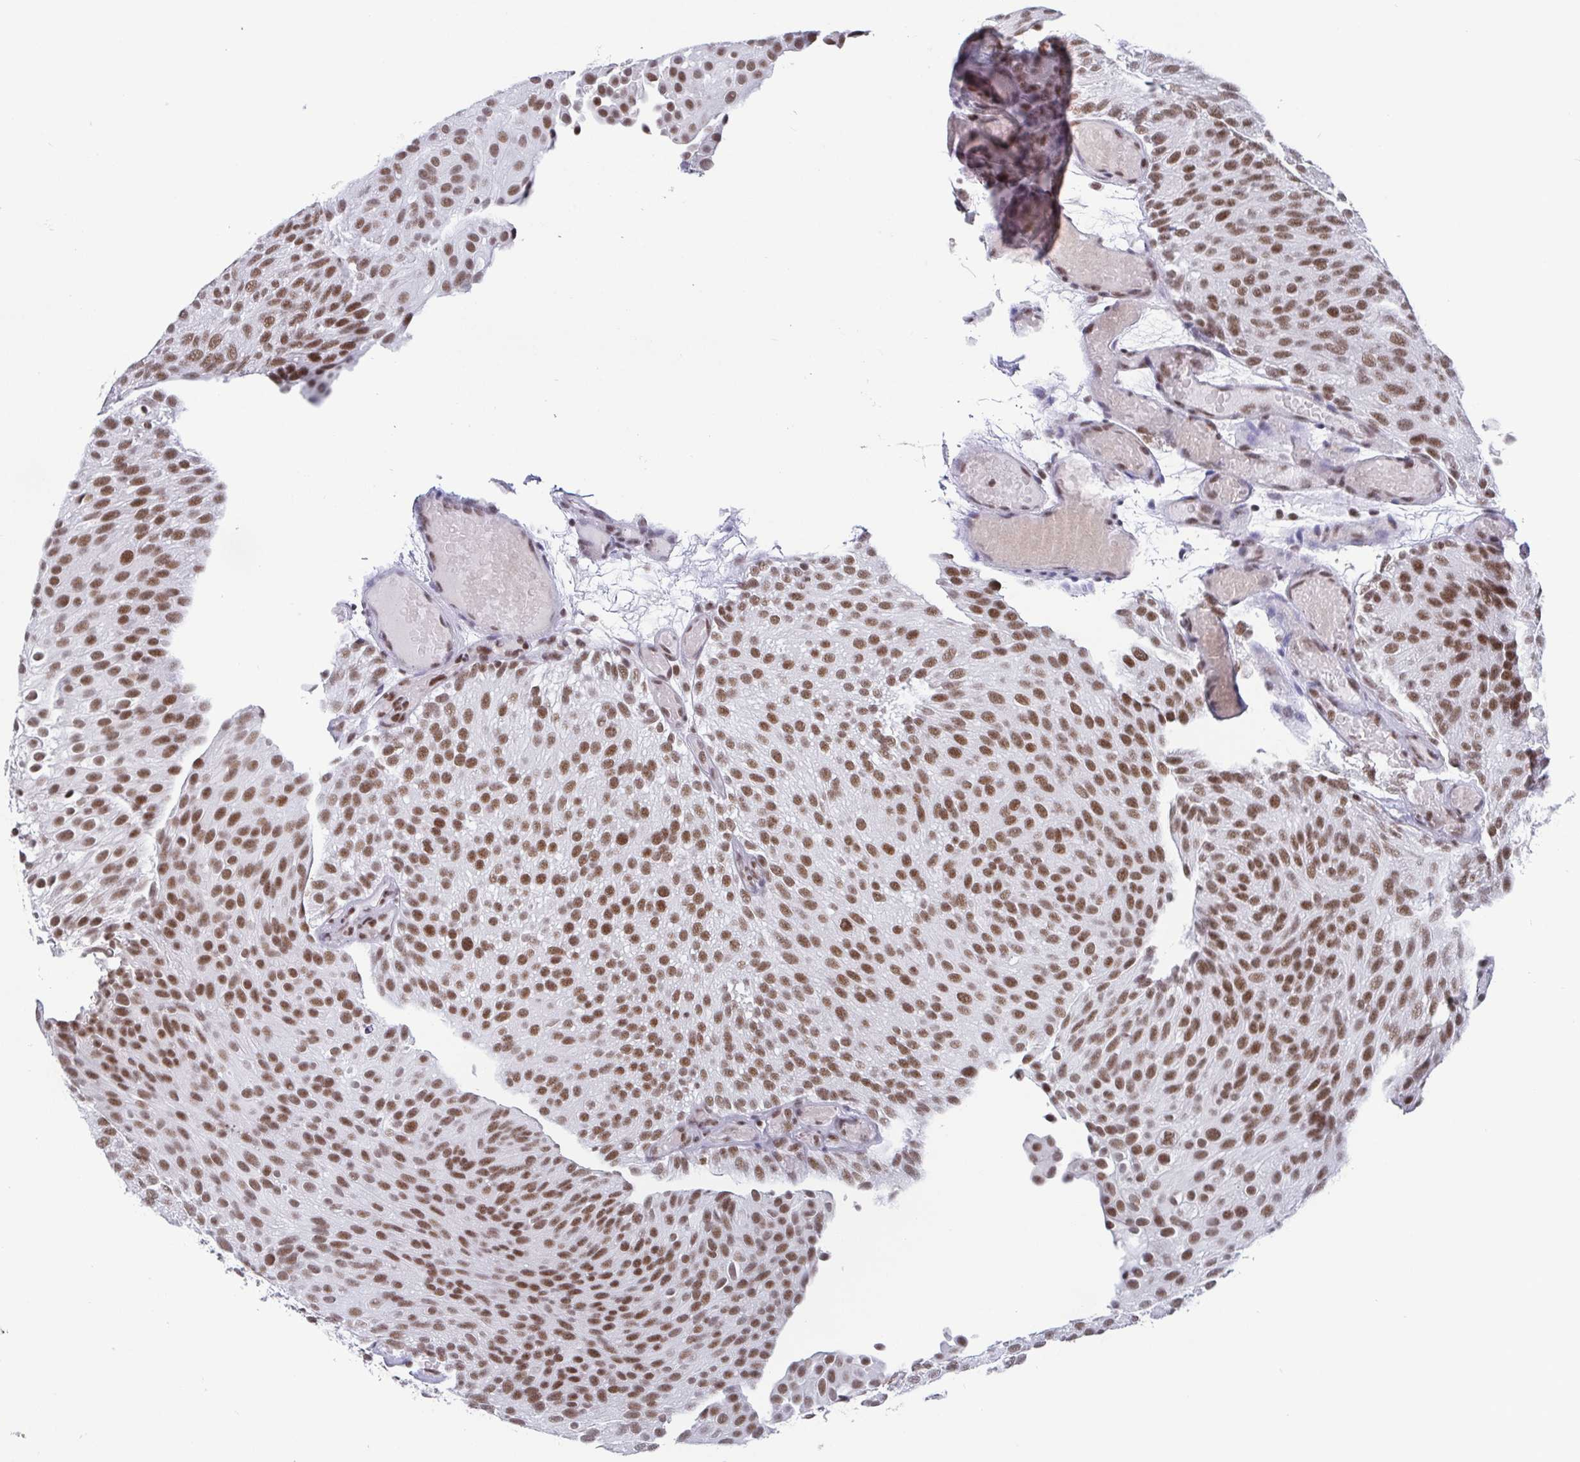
{"staining": {"intensity": "moderate", "quantity": ">75%", "location": "nuclear"}, "tissue": "urothelial cancer", "cell_type": "Tumor cells", "image_type": "cancer", "snomed": [{"axis": "morphology", "description": "Urothelial carcinoma, Low grade"}, {"axis": "topography", "description": "Urinary bladder"}], "caption": "Moderate nuclear positivity is identified in approximately >75% of tumor cells in urothelial cancer. (Brightfield microscopy of DAB IHC at high magnification).", "gene": "CTCF", "patient": {"sex": "male", "age": 78}}